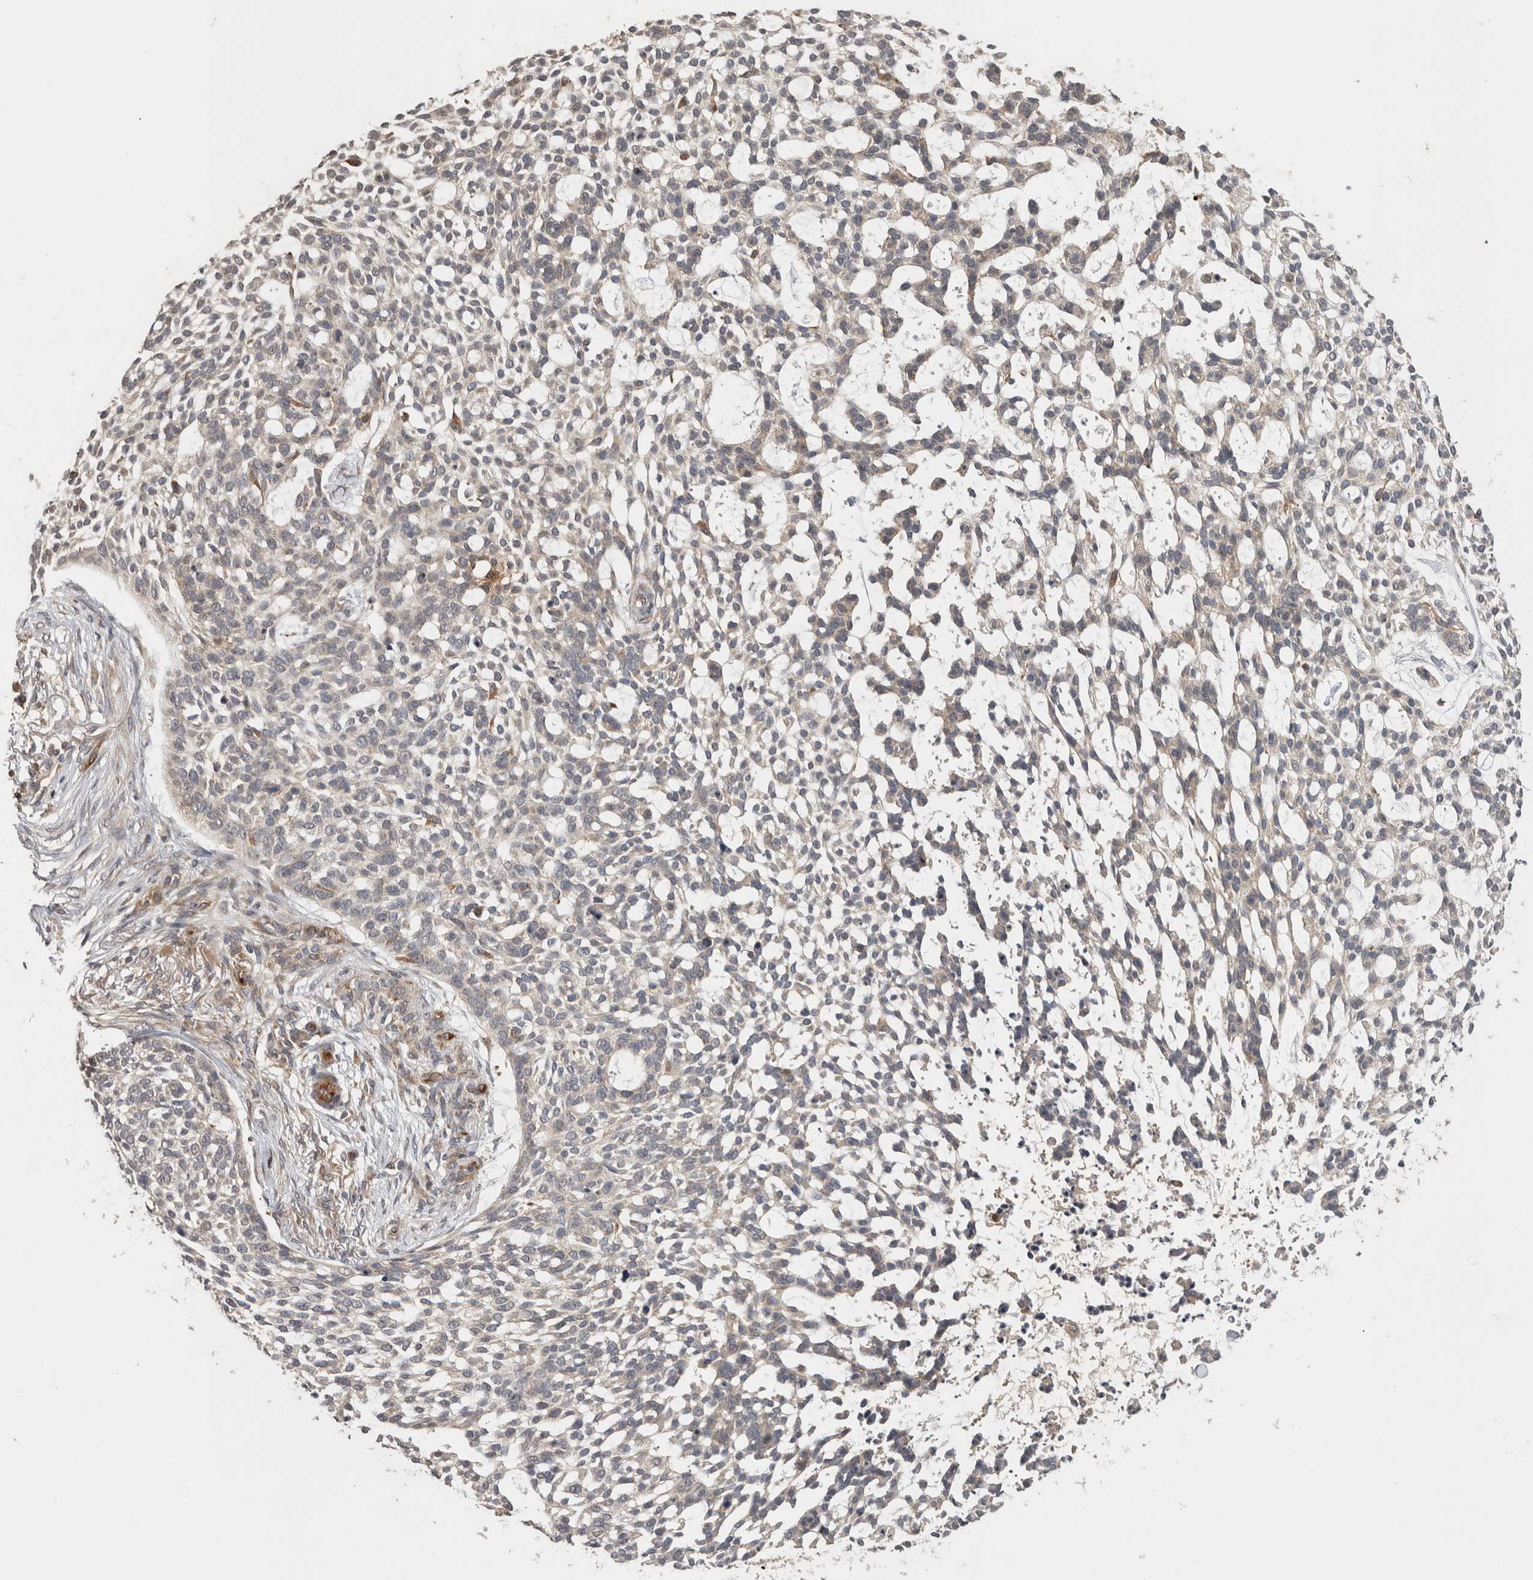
{"staining": {"intensity": "weak", "quantity": "<25%", "location": "cytoplasmic/membranous"}, "tissue": "skin cancer", "cell_type": "Tumor cells", "image_type": "cancer", "snomed": [{"axis": "morphology", "description": "Basal cell carcinoma"}, {"axis": "topography", "description": "Skin"}], "caption": "A histopathology image of human basal cell carcinoma (skin) is negative for staining in tumor cells.", "gene": "HMOX2", "patient": {"sex": "female", "age": 64}}